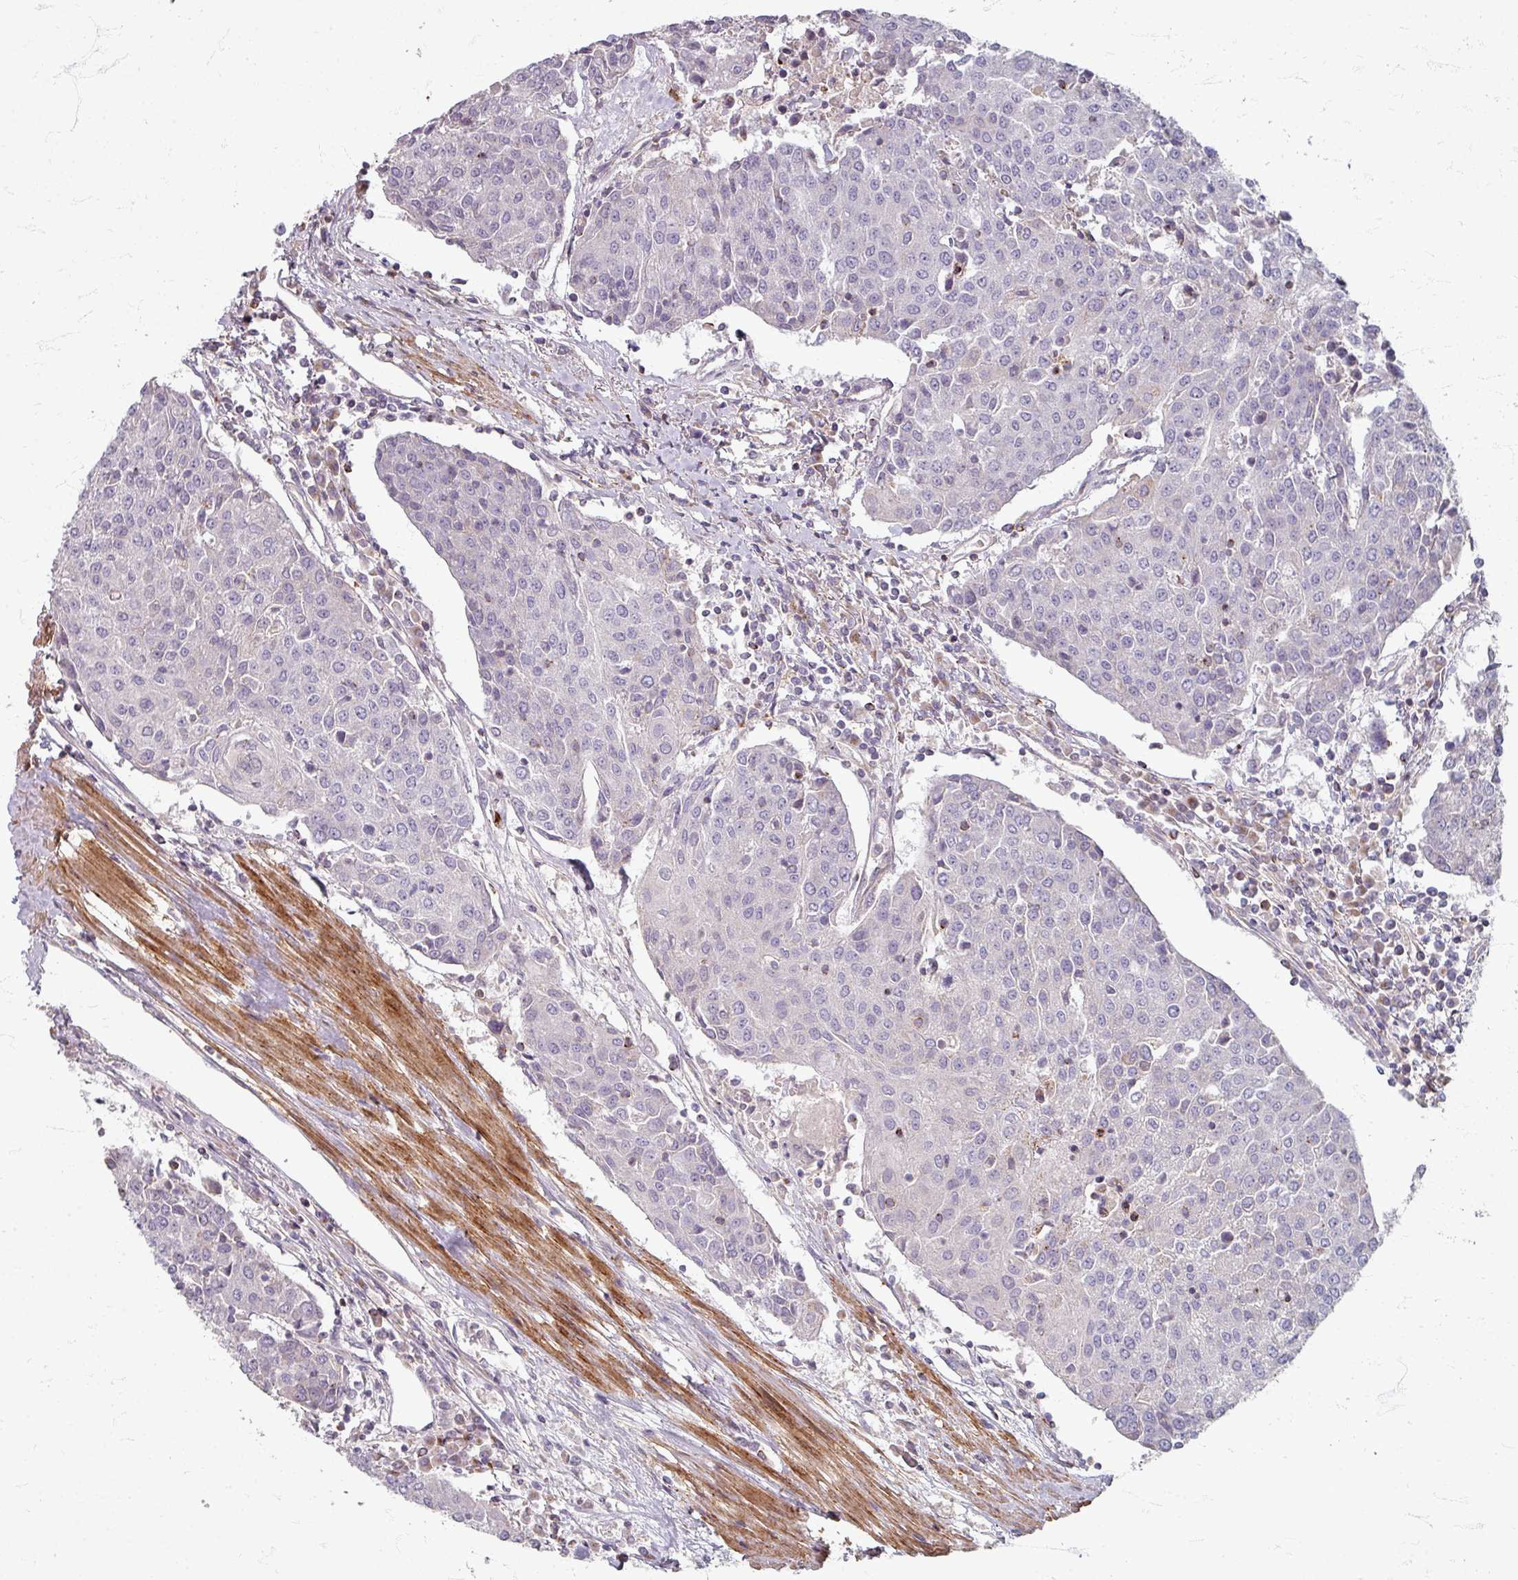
{"staining": {"intensity": "negative", "quantity": "none", "location": "none"}, "tissue": "urothelial cancer", "cell_type": "Tumor cells", "image_type": "cancer", "snomed": [{"axis": "morphology", "description": "Urothelial carcinoma, High grade"}, {"axis": "topography", "description": "Urinary bladder"}], "caption": "Immunohistochemical staining of urothelial cancer demonstrates no significant expression in tumor cells.", "gene": "GABARAPL1", "patient": {"sex": "female", "age": 85}}